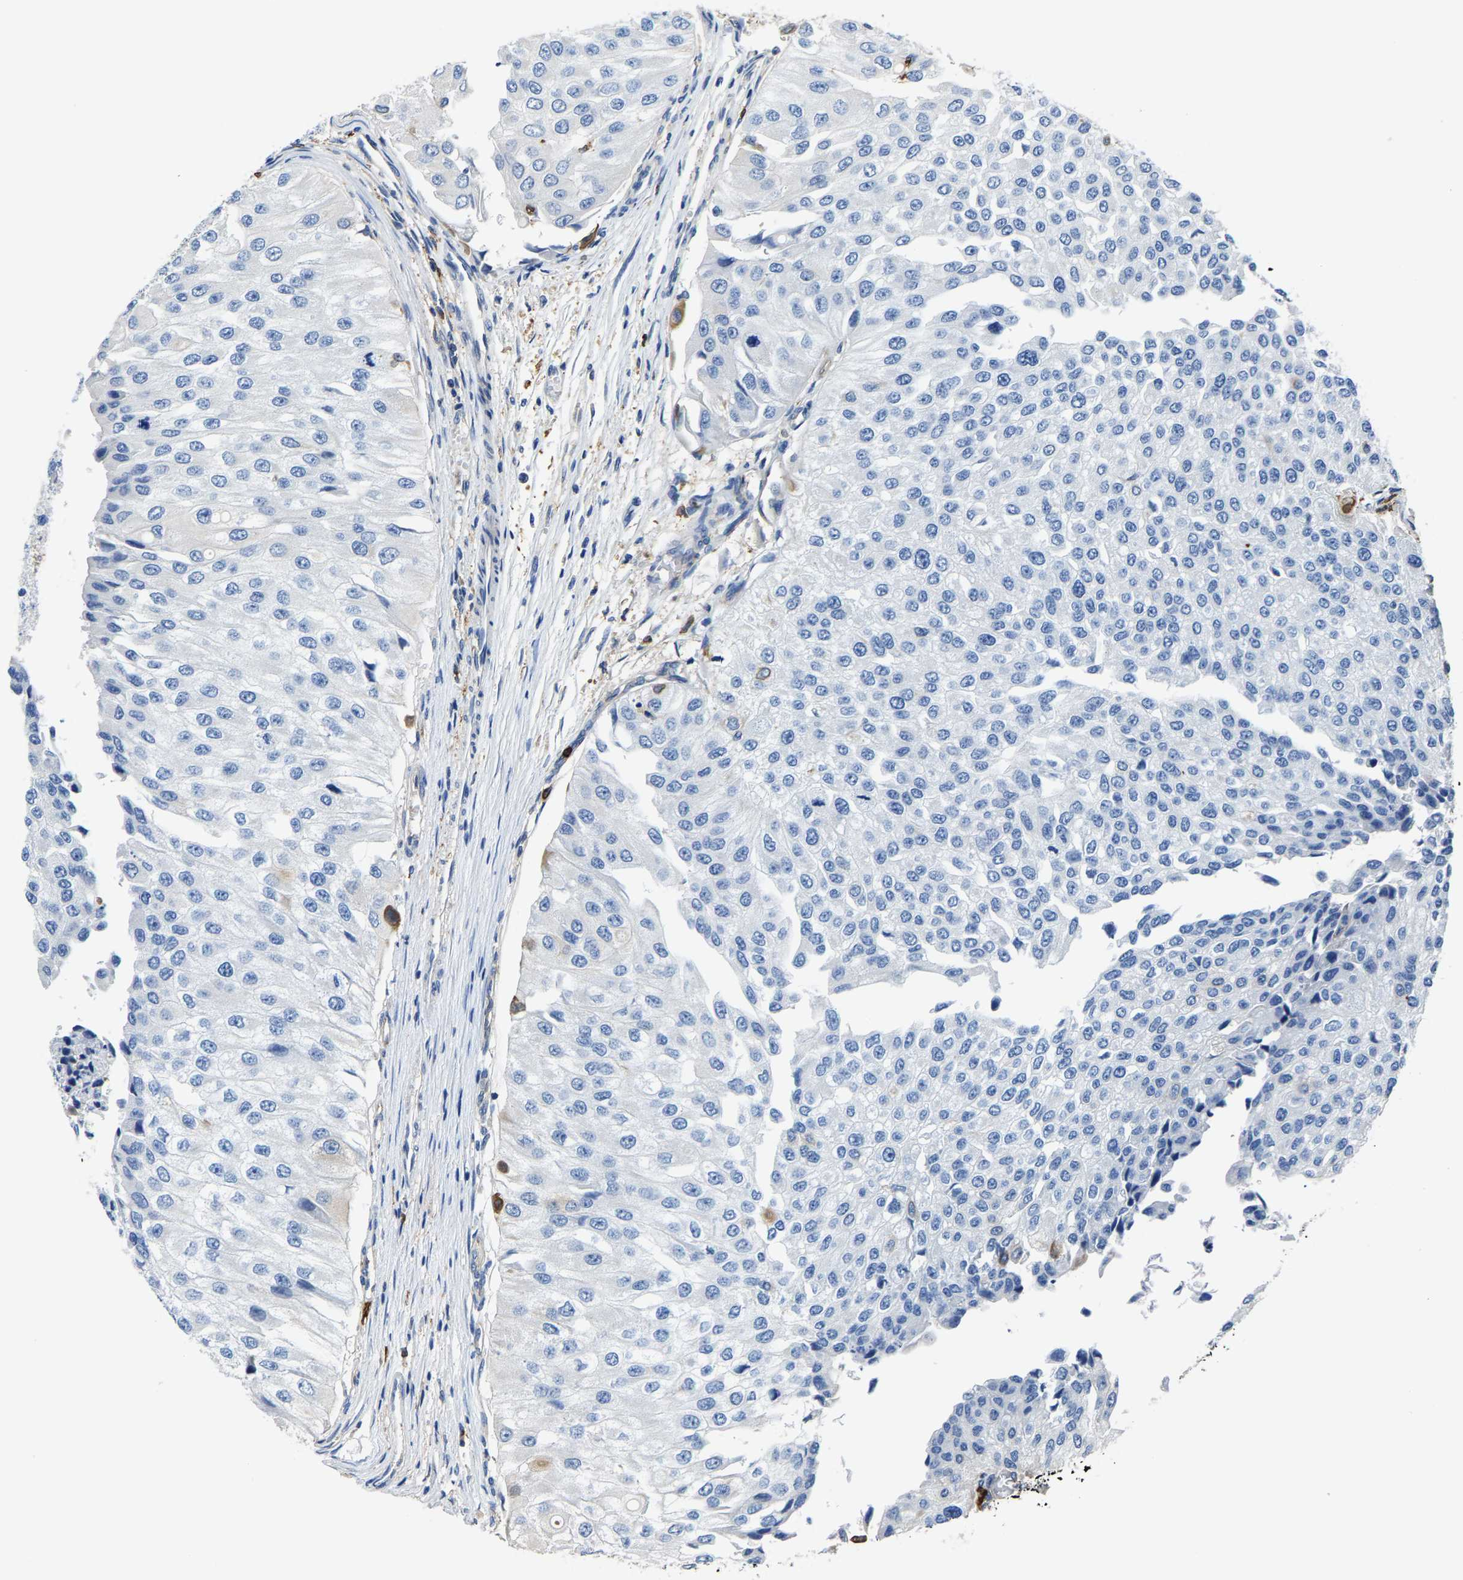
{"staining": {"intensity": "moderate", "quantity": "<25%", "location": "cytoplasmic/membranous"}, "tissue": "urothelial cancer", "cell_type": "Tumor cells", "image_type": "cancer", "snomed": [{"axis": "morphology", "description": "Urothelial carcinoma, High grade"}, {"axis": "topography", "description": "Kidney"}, {"axis": "topography", "description": "Urinary bladder"}], "caption": "A high-resolution histopathology image shows IHC staining of urothelial cancer, which exhibits moderate cytoplasmic/membranous positivity in about <25% of tumor cells. (Stains: DAB in brown, nuclei in blue, Microscopy: brightfield microscopy at high magnification).", "gene": "TRAF6", "patient": {"sex": "male", "age": 77}}